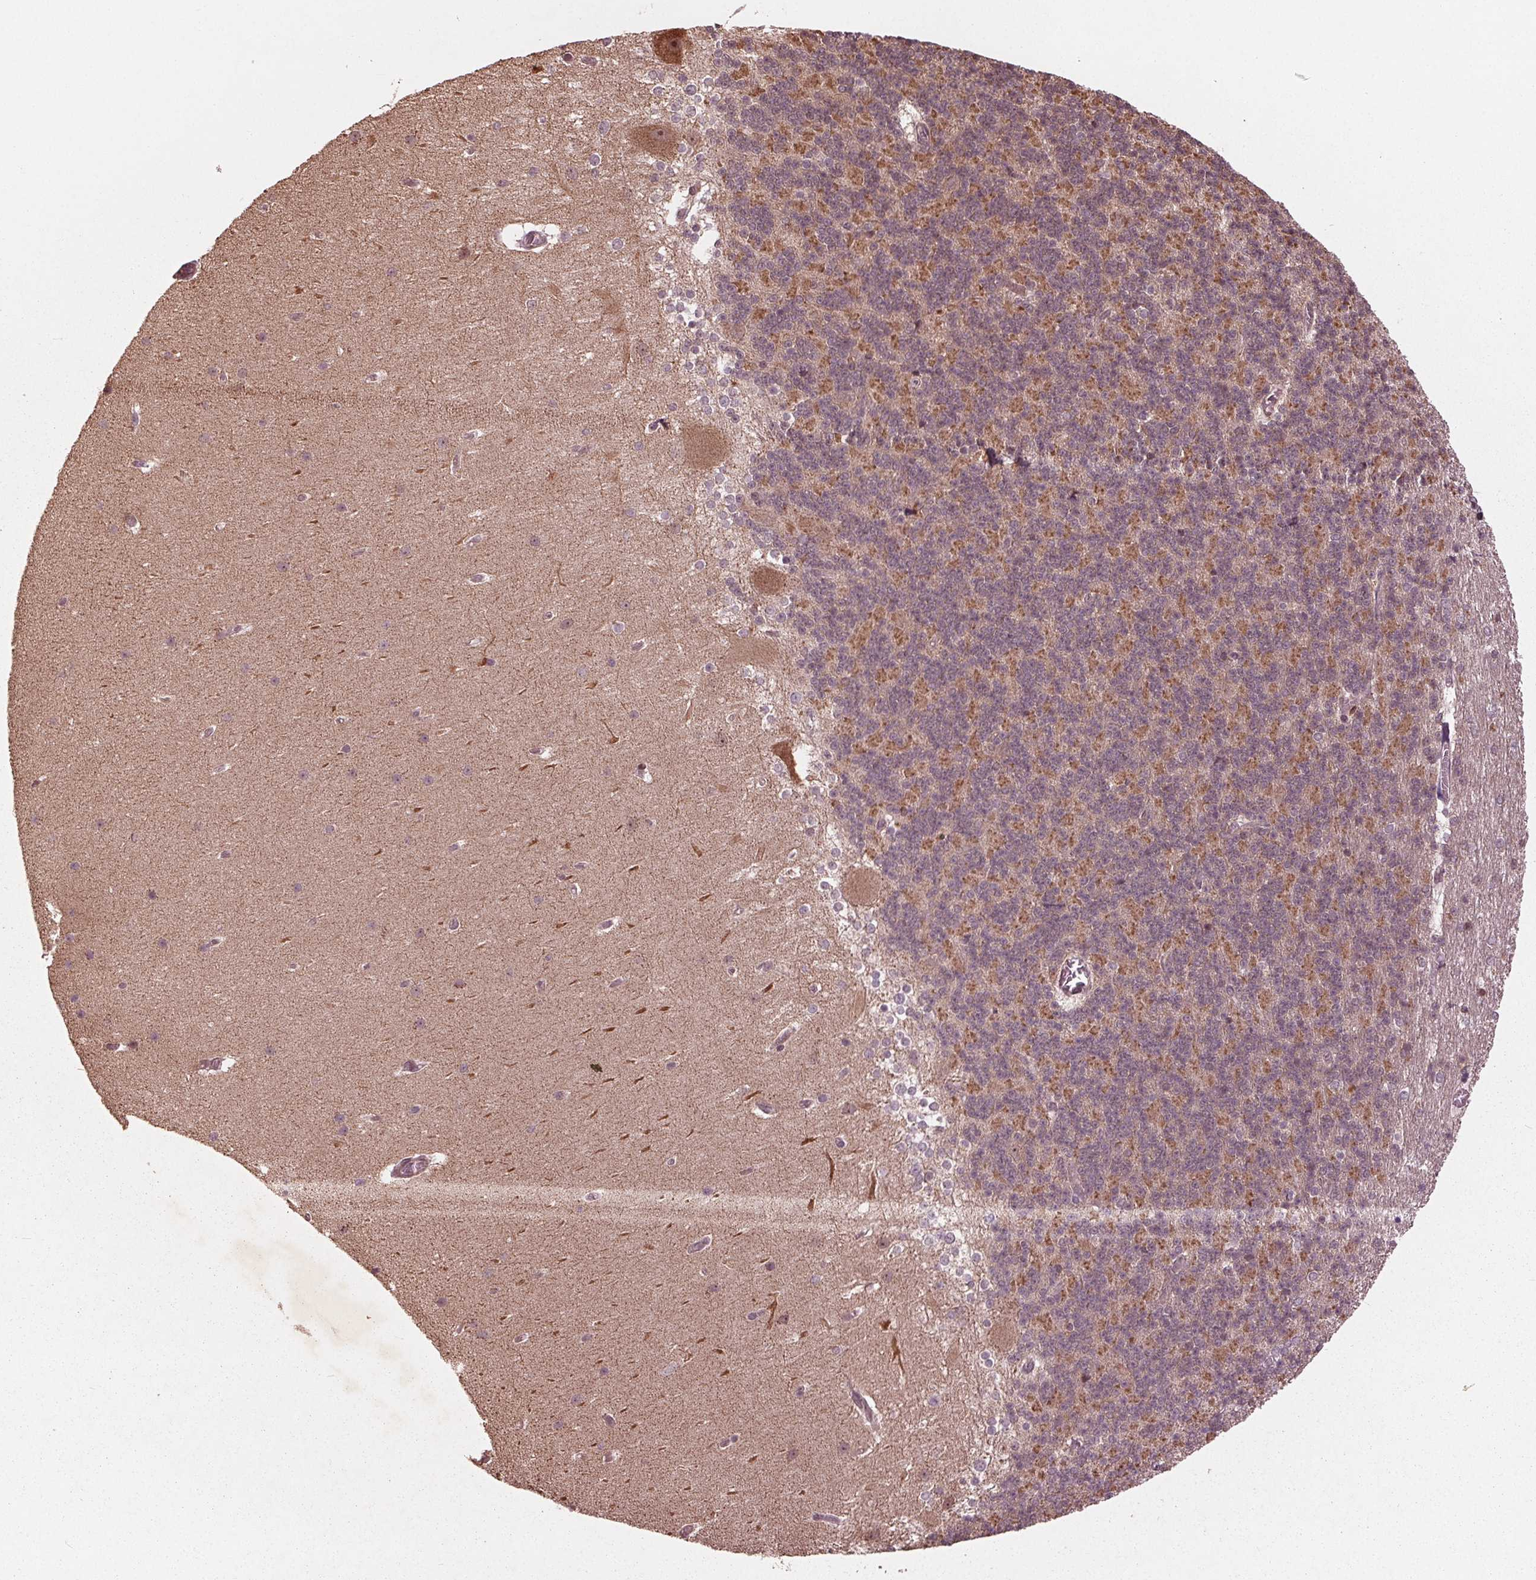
{"staining": {"intensity": "moderate", "quantity": "25%-75%", "location": "cytoplasmic/membranous"}, "tissue": "cerebellum", "cell_type": "Cells in granular layer", "image_type": "normal", "snomed": [{"axis": "morphology", "description": "Normal tissue, NOS"}, {"axis": "topography", "description": "Cerebellum"}], "caption": "A brown stain shows moderate cytoplasmic/membranous positivity of a protein in cells in granular layer of normal human cerebellum.", "gene": "CDKL4", "patient": {"sex": "female", "age": 19}}